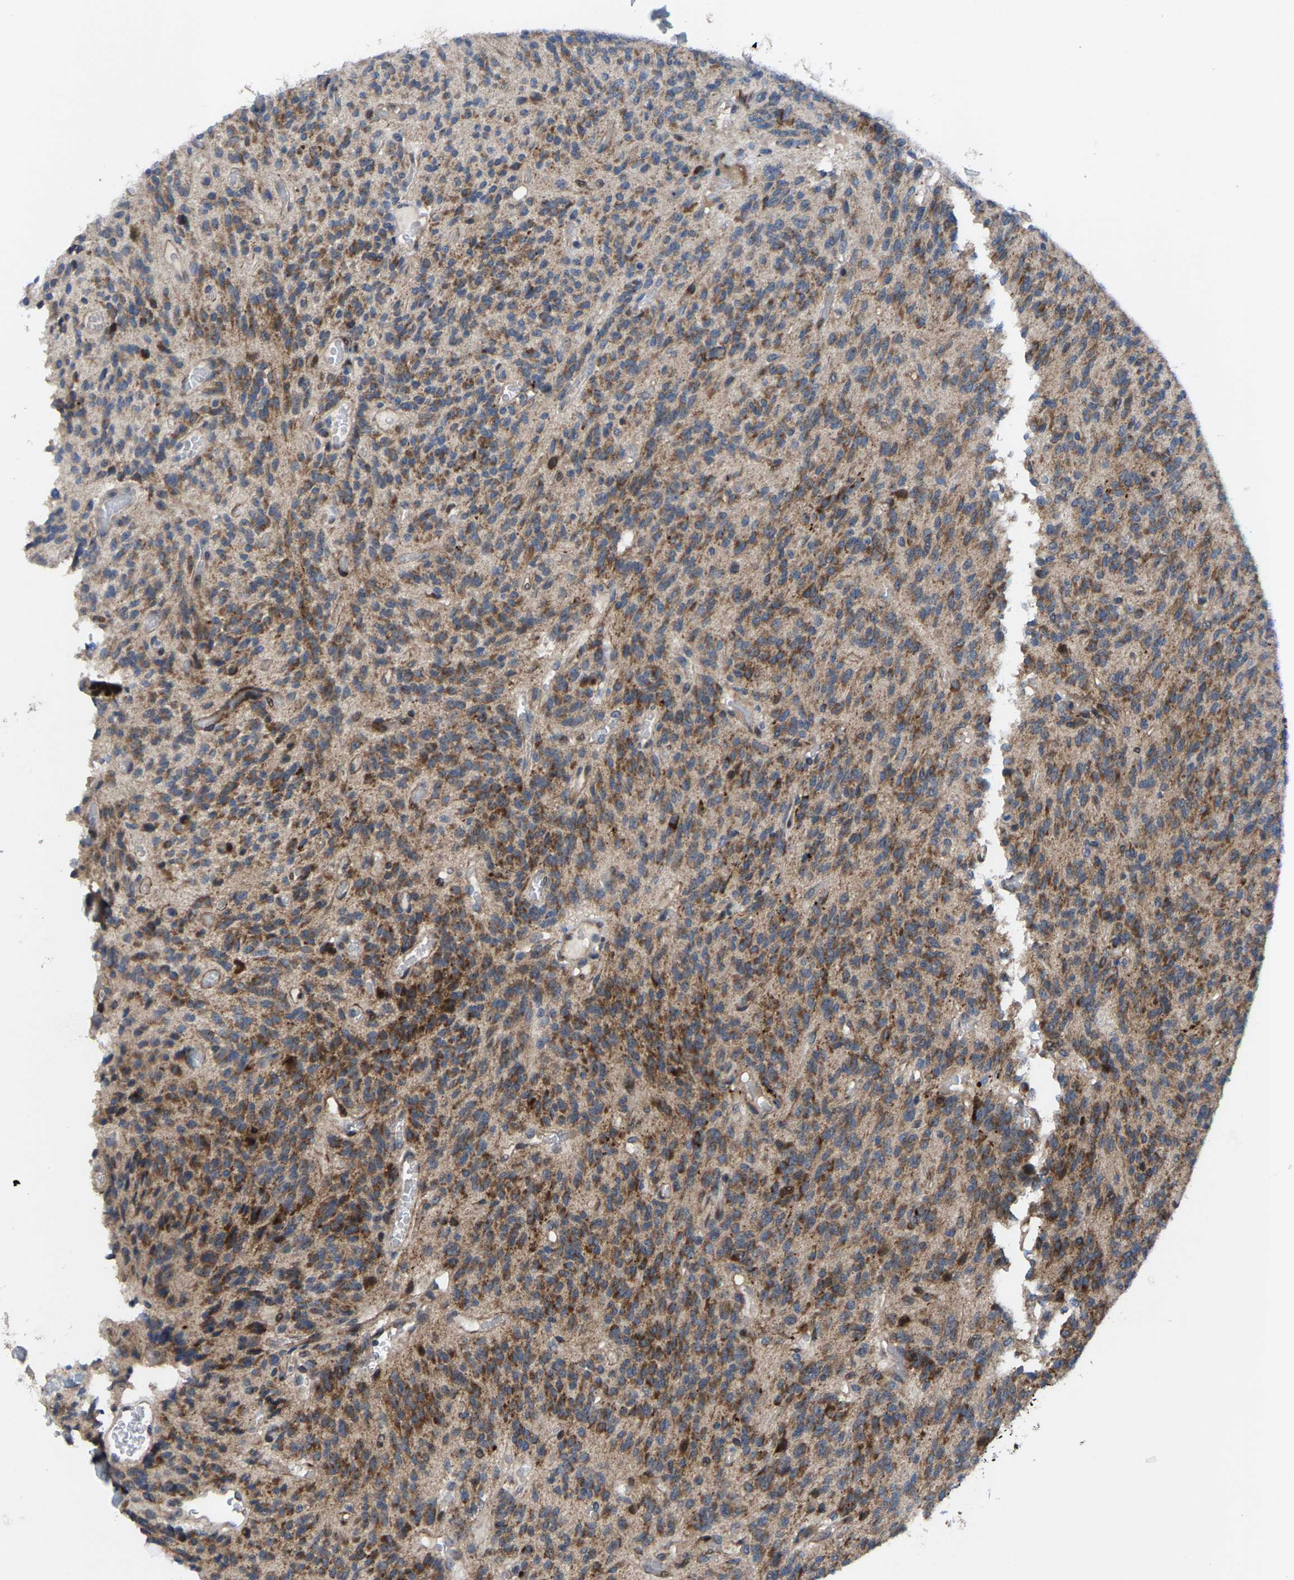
{"staining": {"intensity": "moderate", "quantity": ">75%", "location": "cytoplasmic/membranous"}, "tissue": "glioma", "cell_type": "Tumor cells", "image_type": "cancer", "snomed": [{"axis": "morphology", "description": "Glioma, malignant, High grade"}, {"axis": "topography", "description": "Brain"}], "caption": "Protein staining of malignant high-grade glioma tissue reveals moderate cytoplasmic/membranous expression in about >75% of tumor cells.", "gene": "HAUS6", "patient": {"sex": "male", "age": 34}}